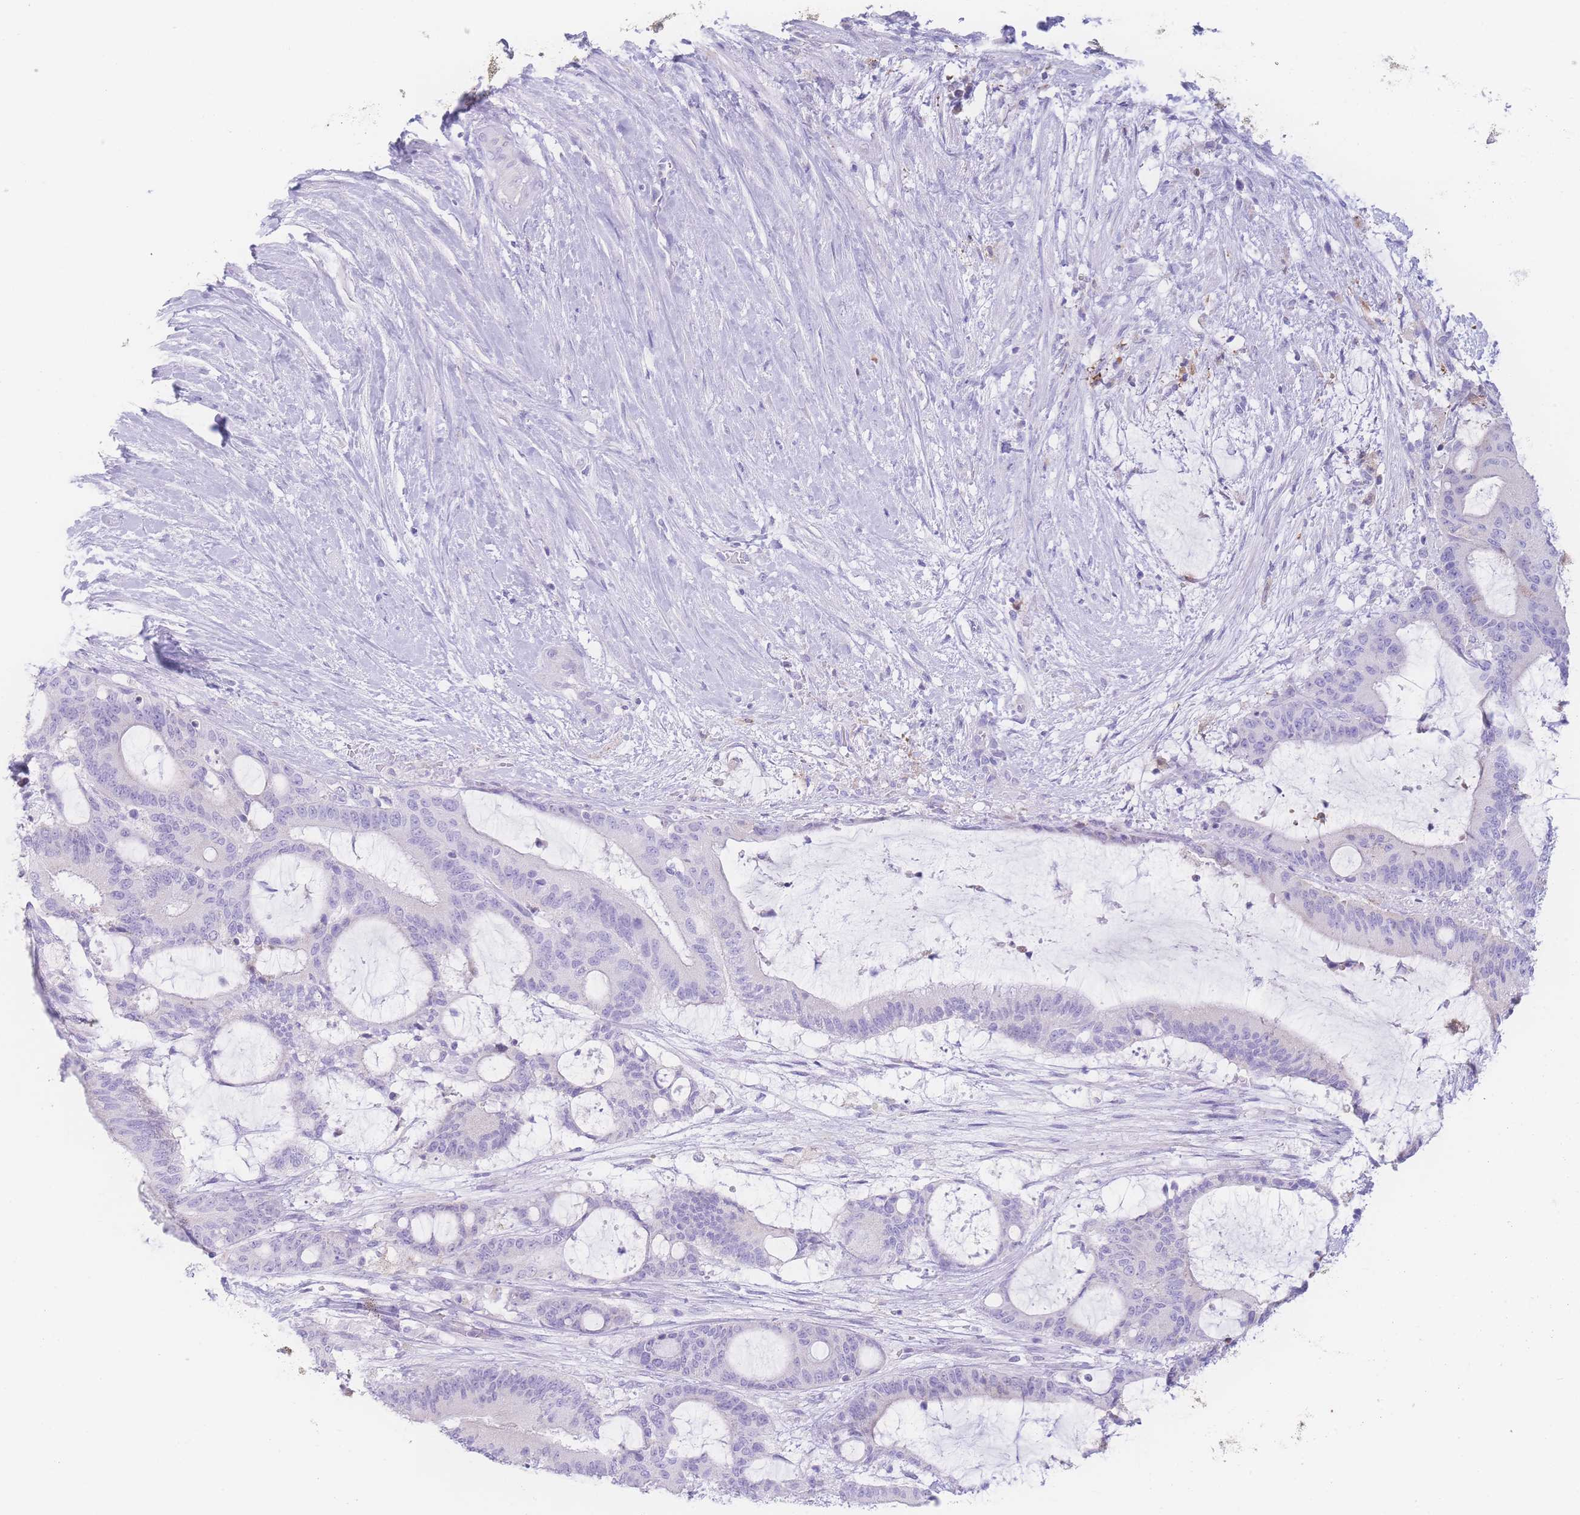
{"staining": {"intensity": "negative", "quantity": "none", "location": "none"}, "tissue": "liver cancer", "cell_type": "Tumor cells", "image_type": "cancer", "snomed": [{"axis": "morphology", "description": "Normal tissue, NOS"}, {"axis": "morphology", "description": "Cholangiocarcinoma"}, {"axis": "topography", "description": "Liver"}, {"axis": "topography", "description": "Peripheral nerve tissue"}], "caption": "DAB immunohistochemical staining of liver cancer (cholangiocarcinoma) reveals no significant staining in tumor cells.", "gene": "NBEAL1", "patient": {"sex": "female", "age": 73}}